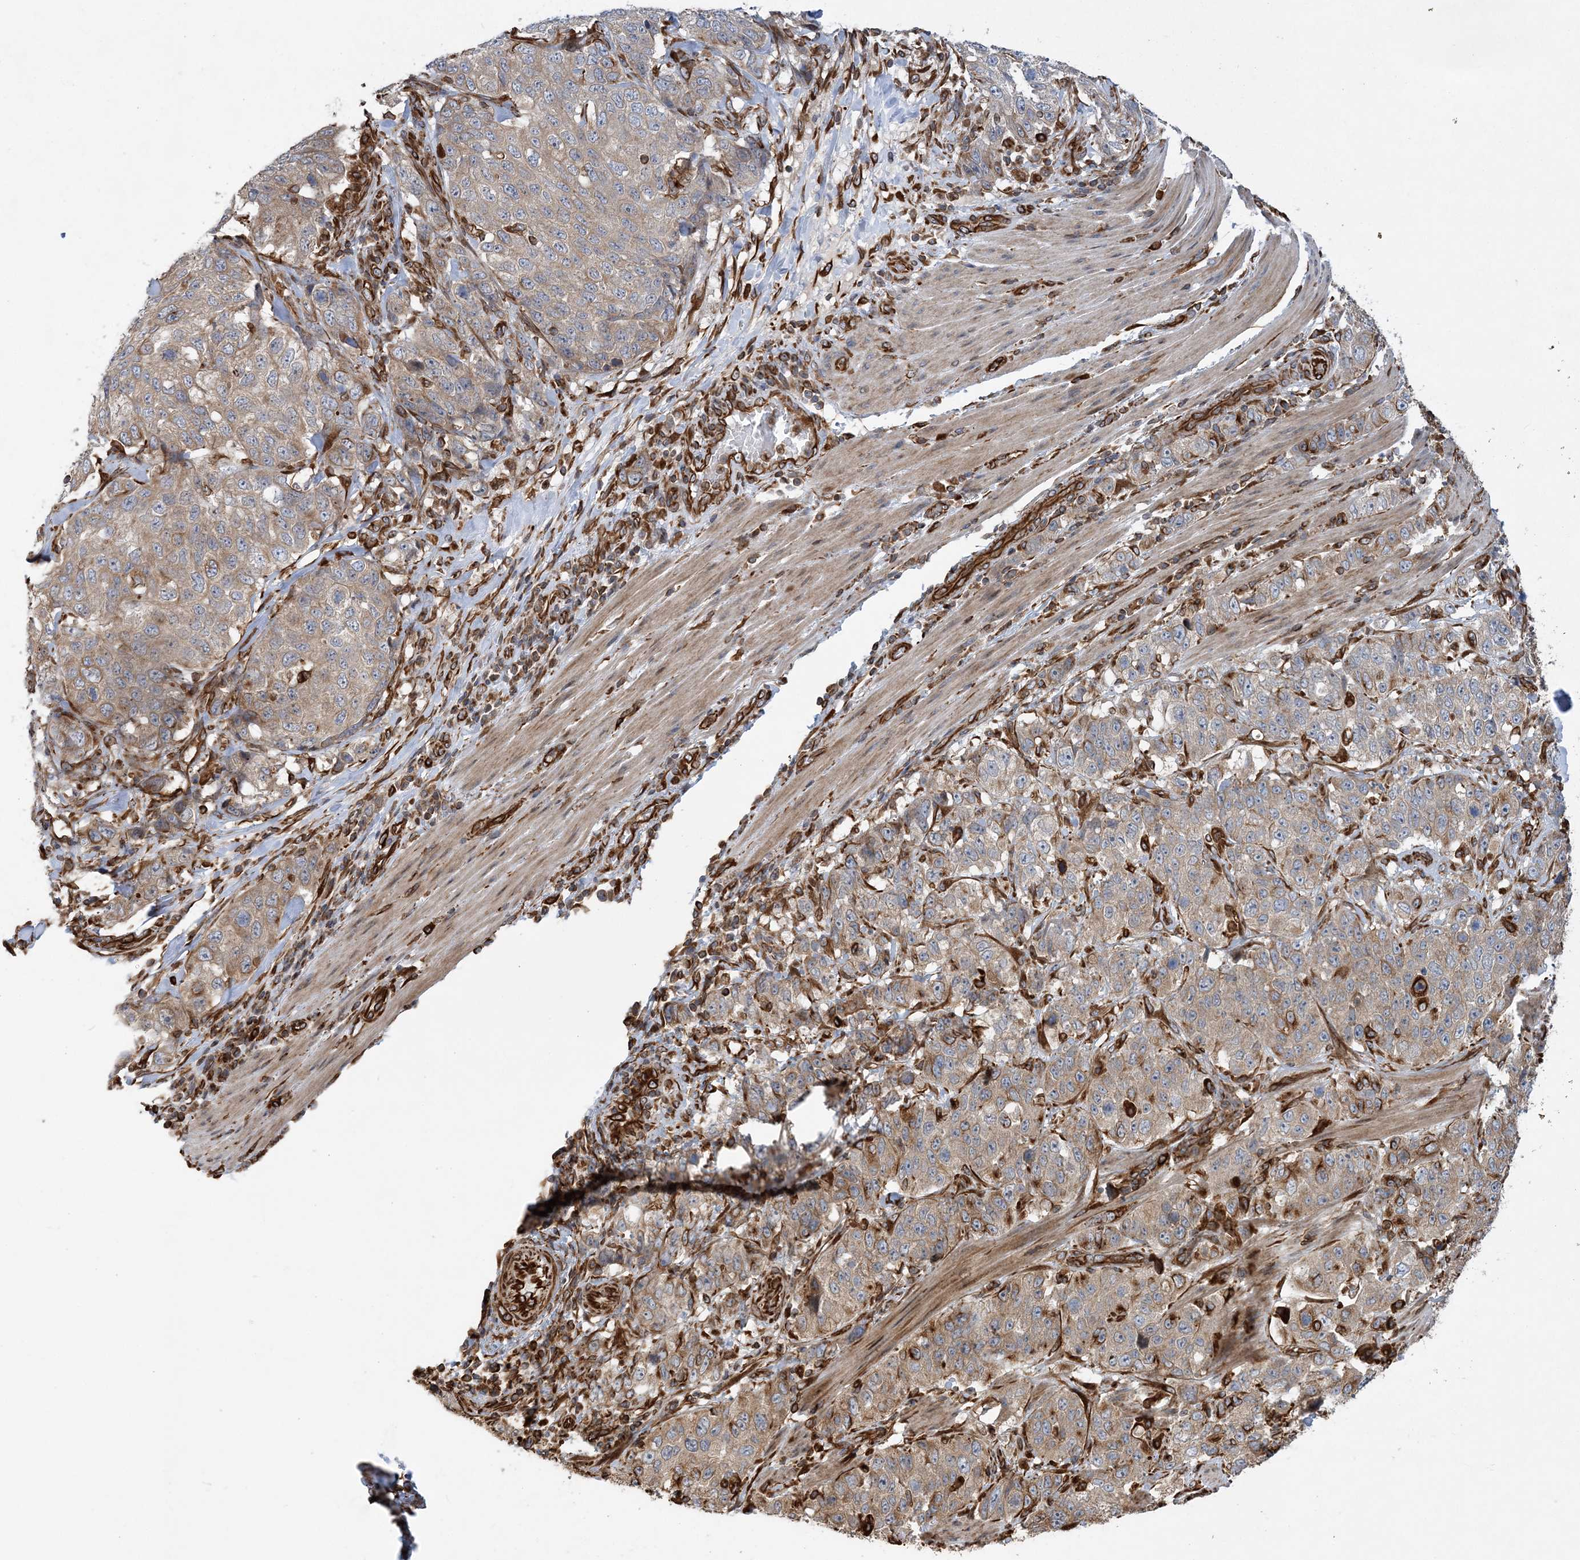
{"staining": {"intensity": "moderate", "quantity": "25%-75%", "location": "cytoplasmic/membranous"}, "tissue": "stomach cancer", "cell_type": "Tumor cells", "image_type": "cancer", "snomed": [{"axis": "morphology", "description": "Adenocarcinoma, NOS"}, {"axis": "topography", "description": "Stomach"}], "caption": "Stomach cancer stained with a protein marker demonstrates moderate staining in tumor cells.", "gene": "FAM114A2", "patient": {"sex": "male", "age": 48}}